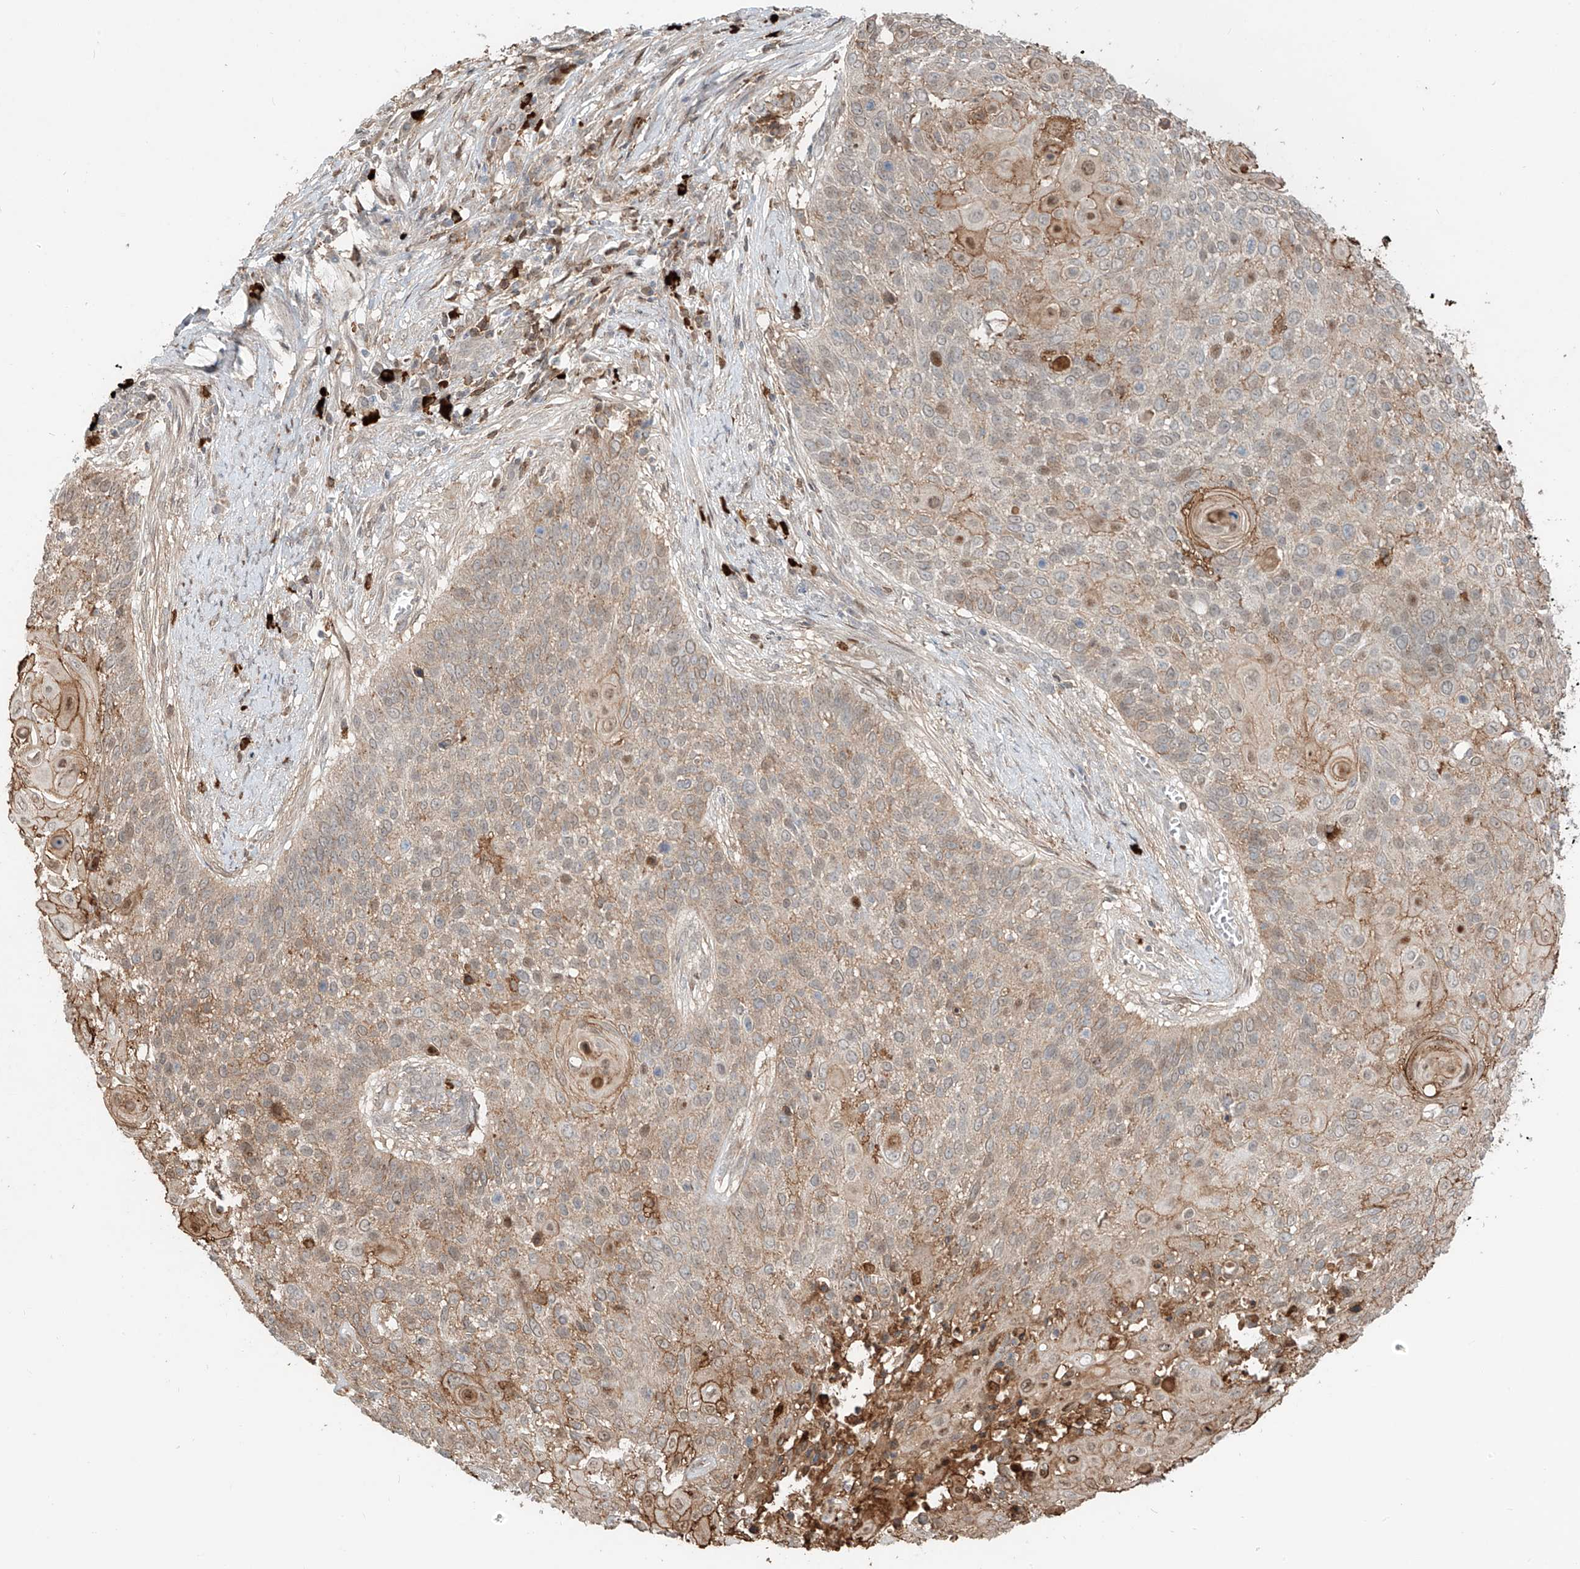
{"staining": {"intensity": "moderate", "quantity": "<25%", "location": "cytoplasmic/membranous,nuclear"}, "tissue": "cervical cancer", "cell_type": "Tumor cells", "image_type": "cancer", "snomed": [{"axis": "morphology", "description": "Squamous cell carcinoma, NOS"}, {"axis": "topography", "description": "Cervix"}], "caption": "The photomicrograph exhibits immunohistochemical staining of cervical squamous cell carcinoma. There is moderate cytoplasmic/membranous and nuclear positivity is appreciated in approximately <25% of tumor cells.", "gene": "CEP162", "patient": {"sex": "female", "age": 39}}